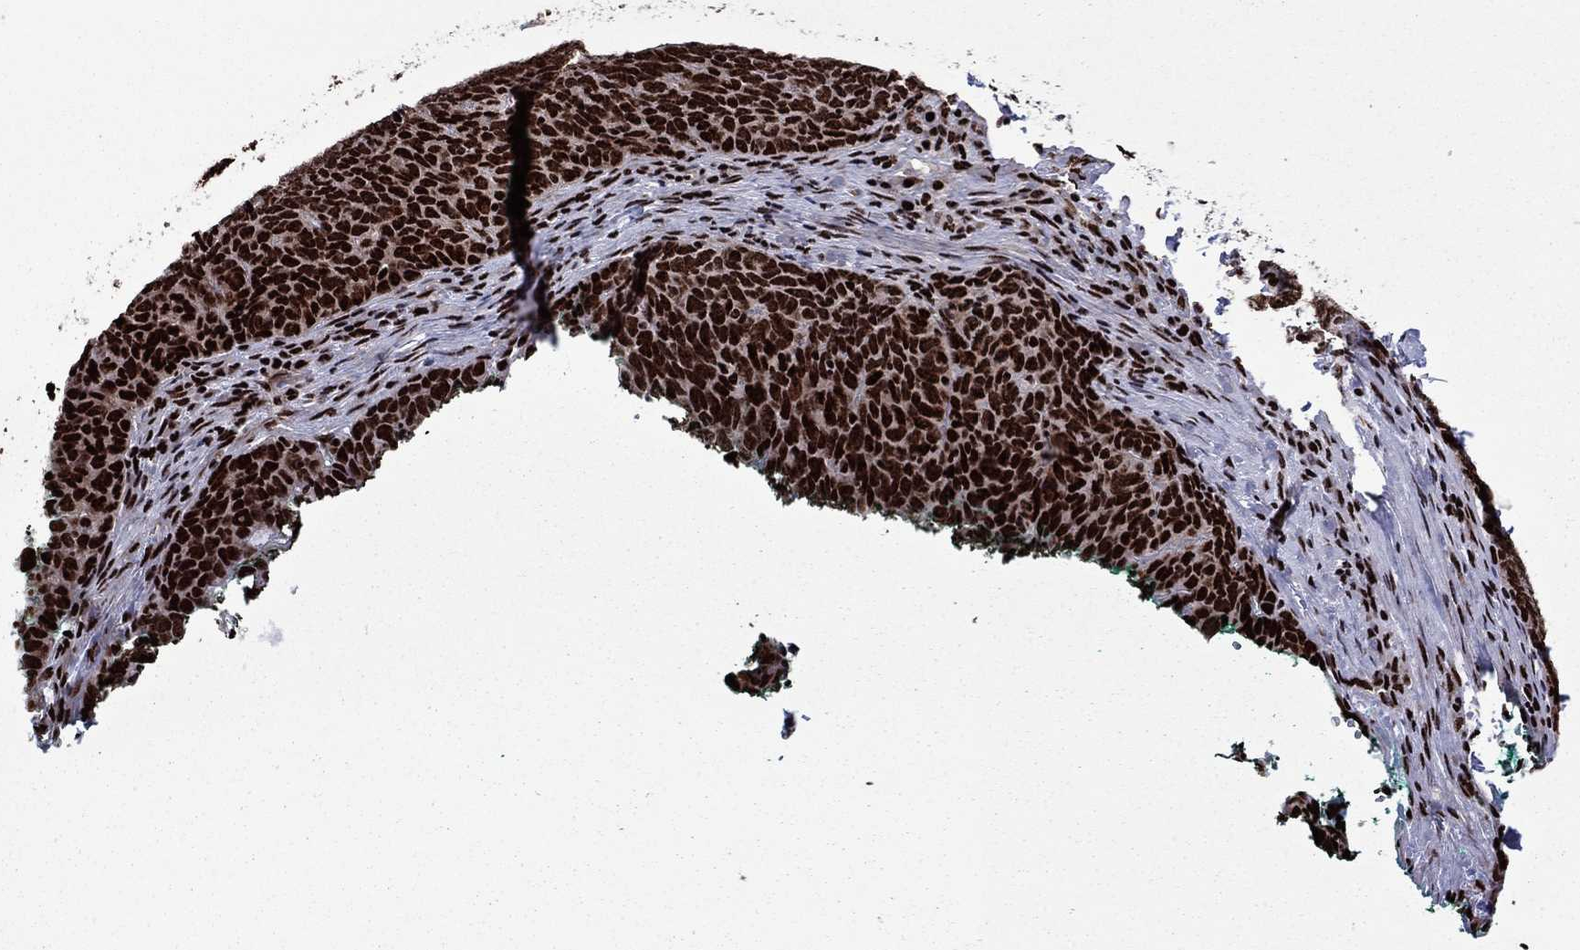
{"staining": {"intensity": "strong", "quantity": ">75%", "location": "nuclear"}, "tissue": "skin cancer", "cell_type": "Tumor cells", "image_type": "cancer", "snomed": [{"axis": "morphology", "description": "Squamous cell carcinoma, NOS"}, {"axis": "topography", "description": "Skin"}, {"axis": "topography", "description": "Anal"}], "caption": "A brown stain labels strong nuclear staining of a protein in human skin squamous cell carcinoma tumor cells.", "gene": "LIMK1", "patient": {"sex": "female", "age": 51}}